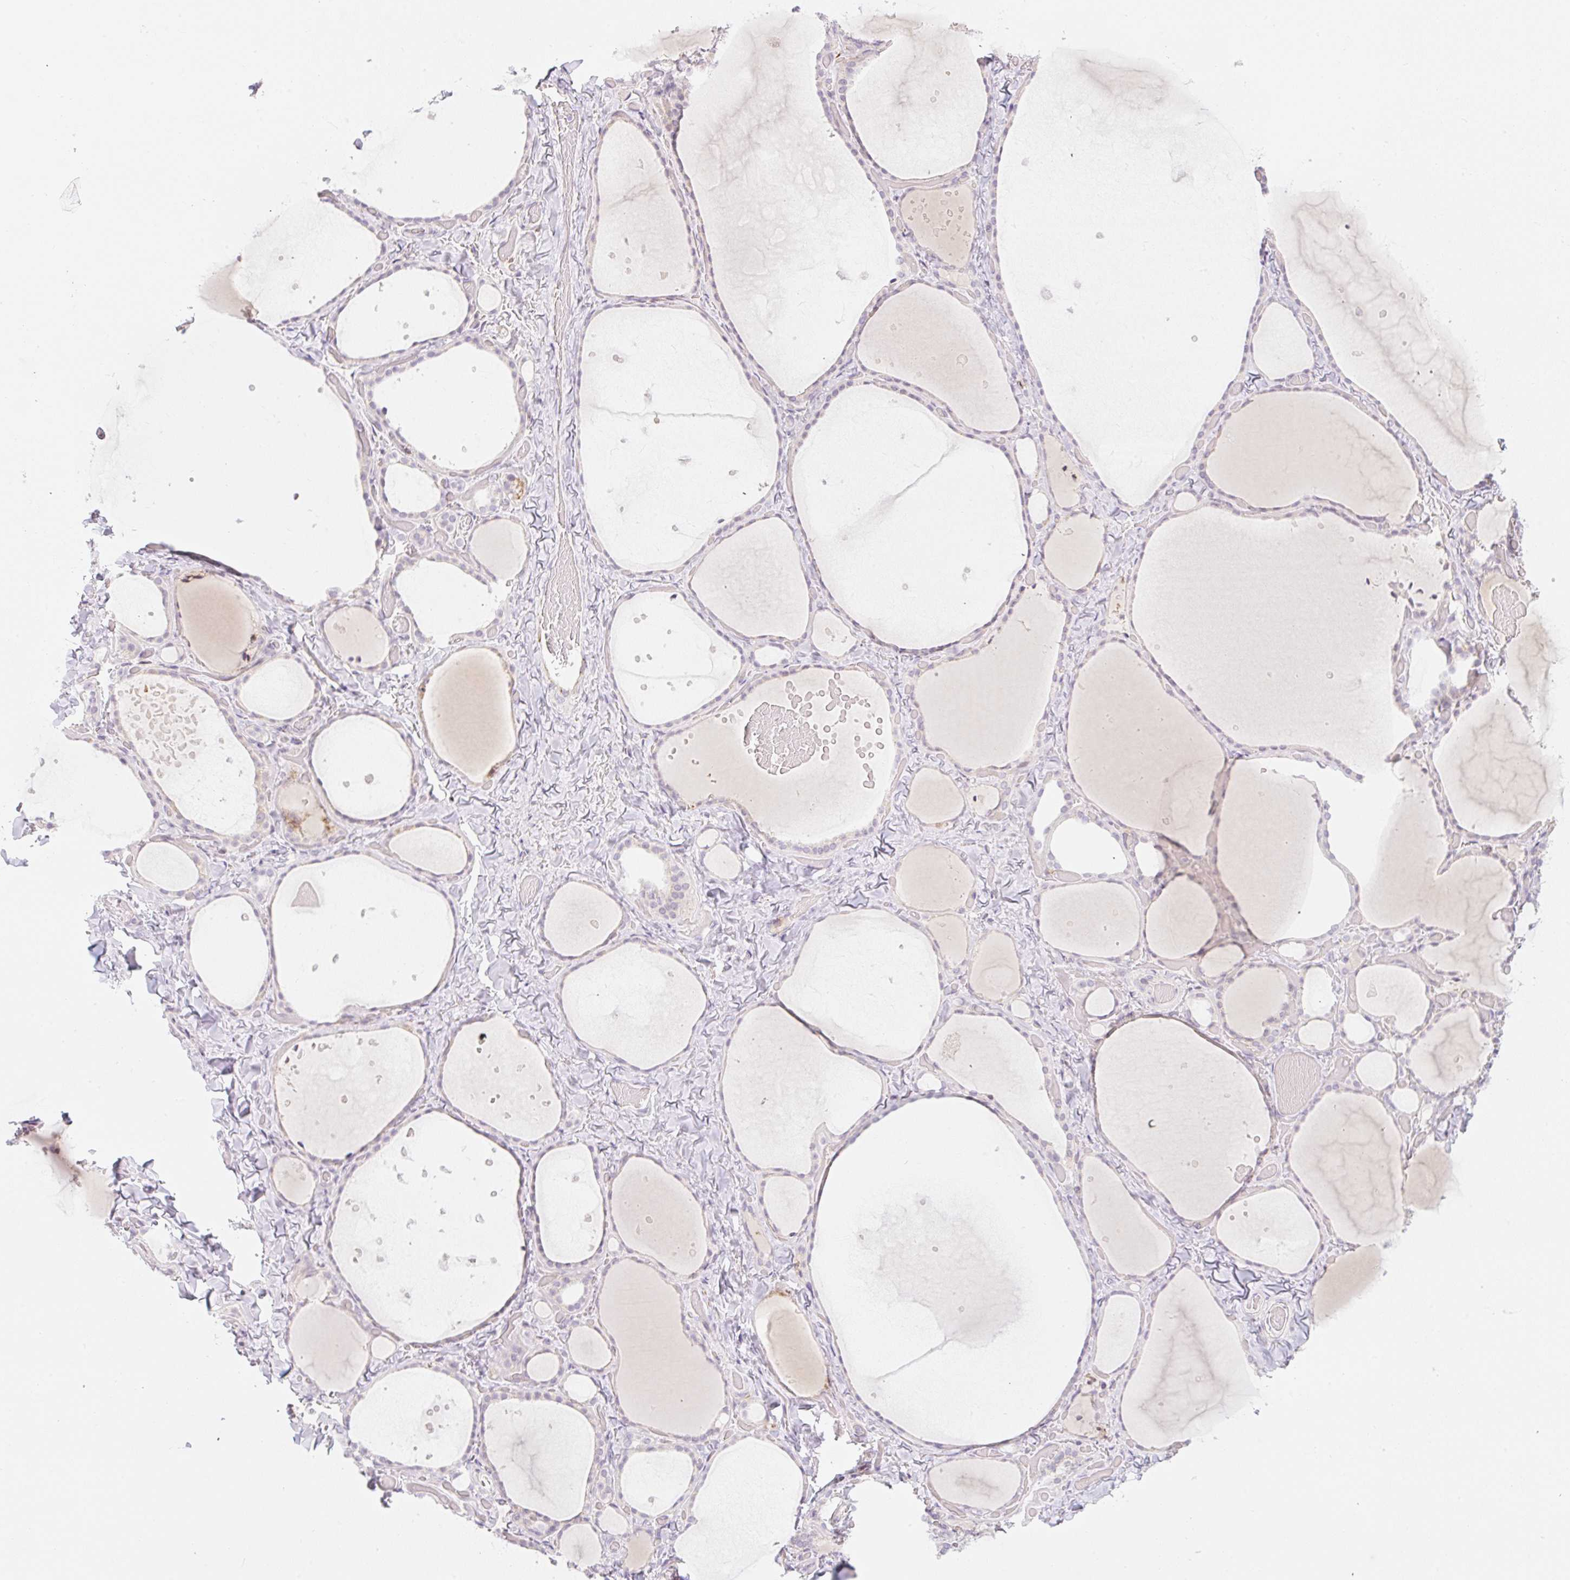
{"staining": {"intensity": "weak", "quantity": "<25%", "location": "cytoplasmic/membranous"}, "tissue": "thyroid gland", "cell_type": "Glandular cells", "image_type": "normal", "snomed": [{"axis": "morphology", "description": "Normal tissue, NOS"}, {"axis": "topography", "description": "Thyroid gland"}], "caption": "Histopathology image shows no protein staining in glandular cells of benign thyroid gland.", "gene": "CASKIN1", "patient": {"sex": "female", "age": 36}}